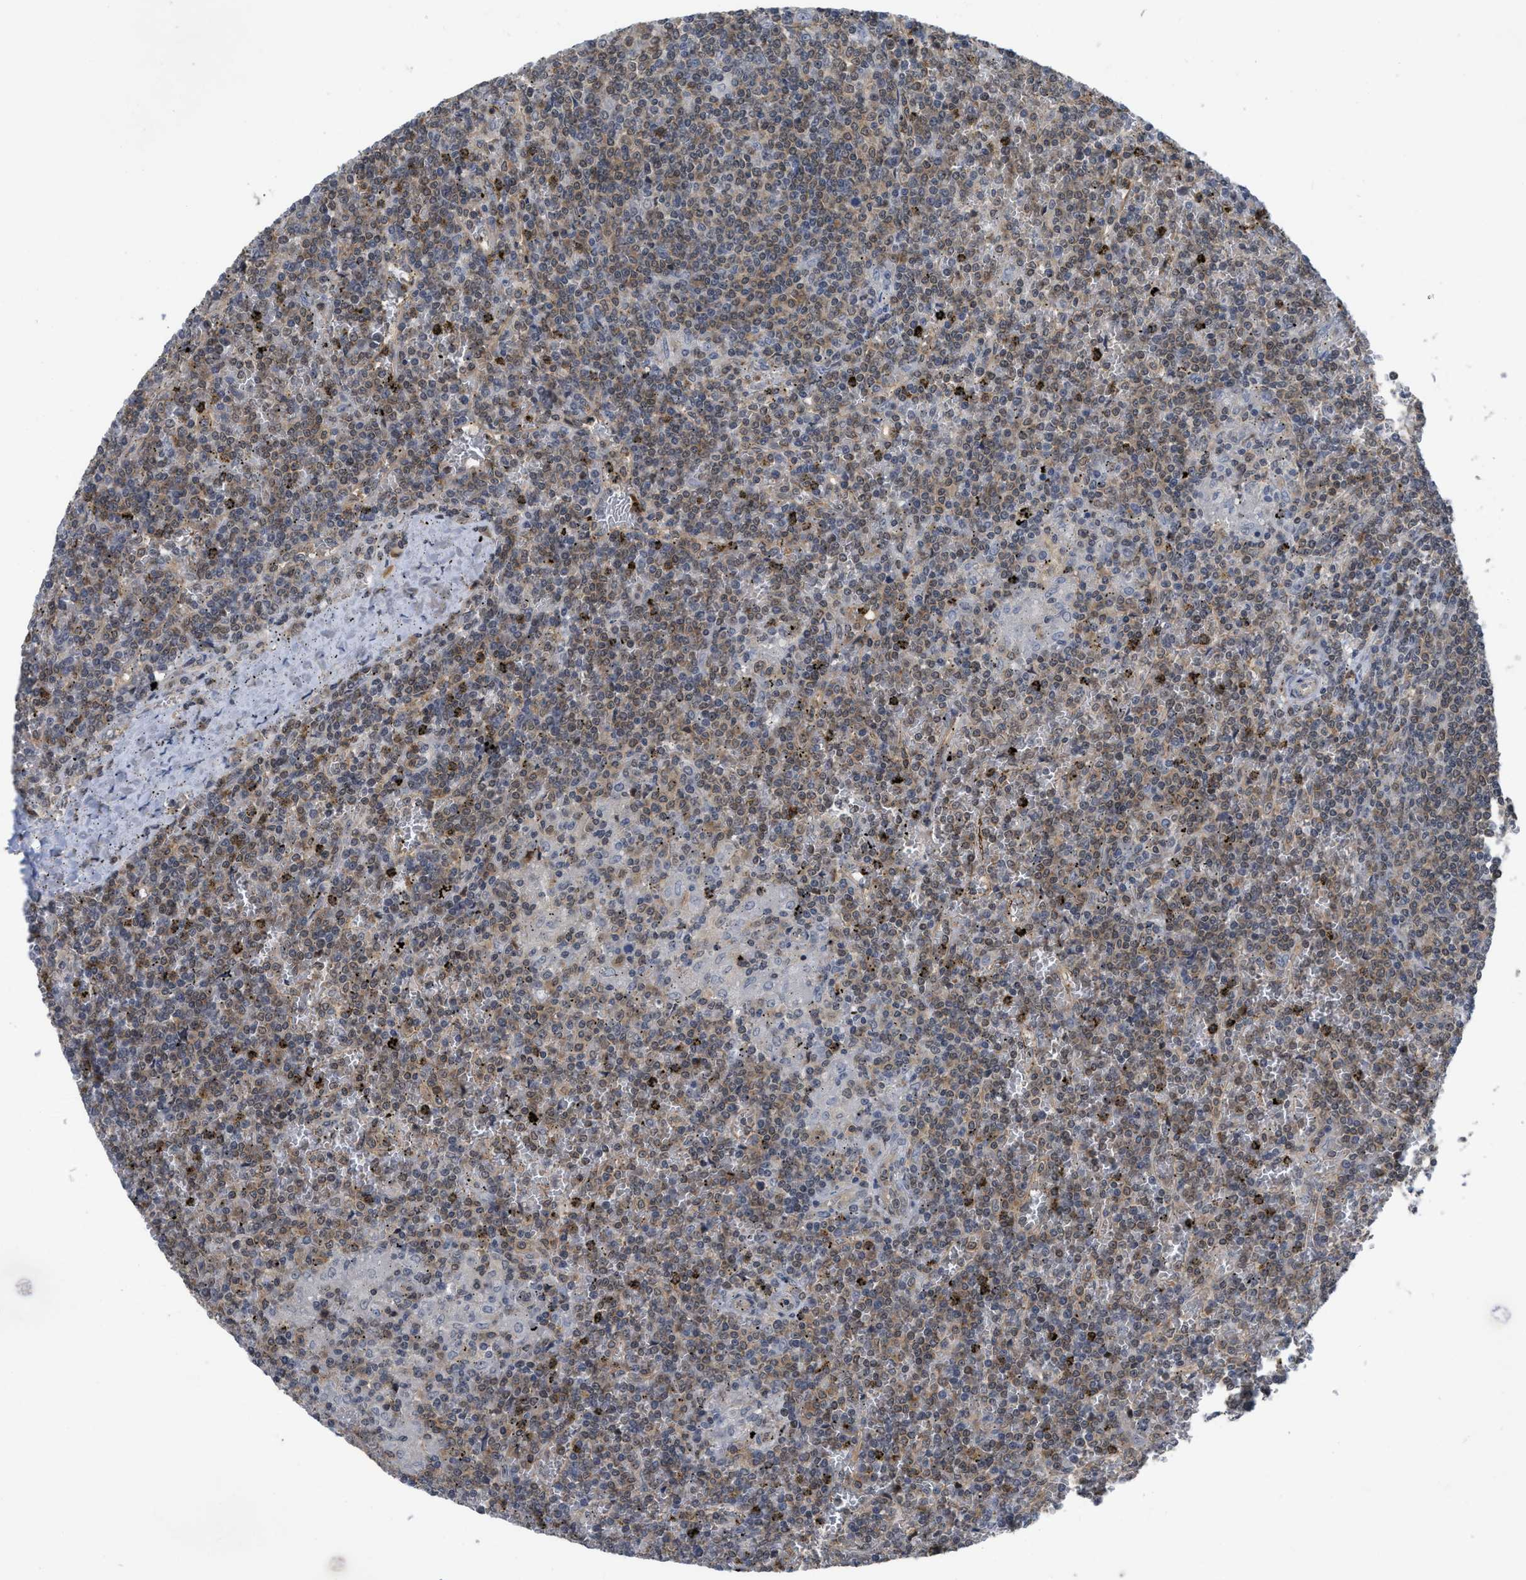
{"staining": {"intensity": "weak", "quantity": "25%-75%", "location": "cytoplasmic/membranous"}, "tissue": "lymphoma", "cell_type": "Tumor cells", "image_type": "cancer", "snomed": [{"axis": "morphology", "description": "Malignant lymphoma, non-Hodgkin's type, Low grade"}, {"axis": "topography", "description": "Spleen"}], "caption": "Lymphoma was stained to show a protein in brown. There is low levels of weak cytoplasmic/membranous positivity in about 25%-75% of tumor cells. Using DAB (brown) and hematoxylin (blue) stains, captured at high magnification using brightfield microscopy.", "gene": "LDAF1", "patient": {"sex": "female", "age": 19}}